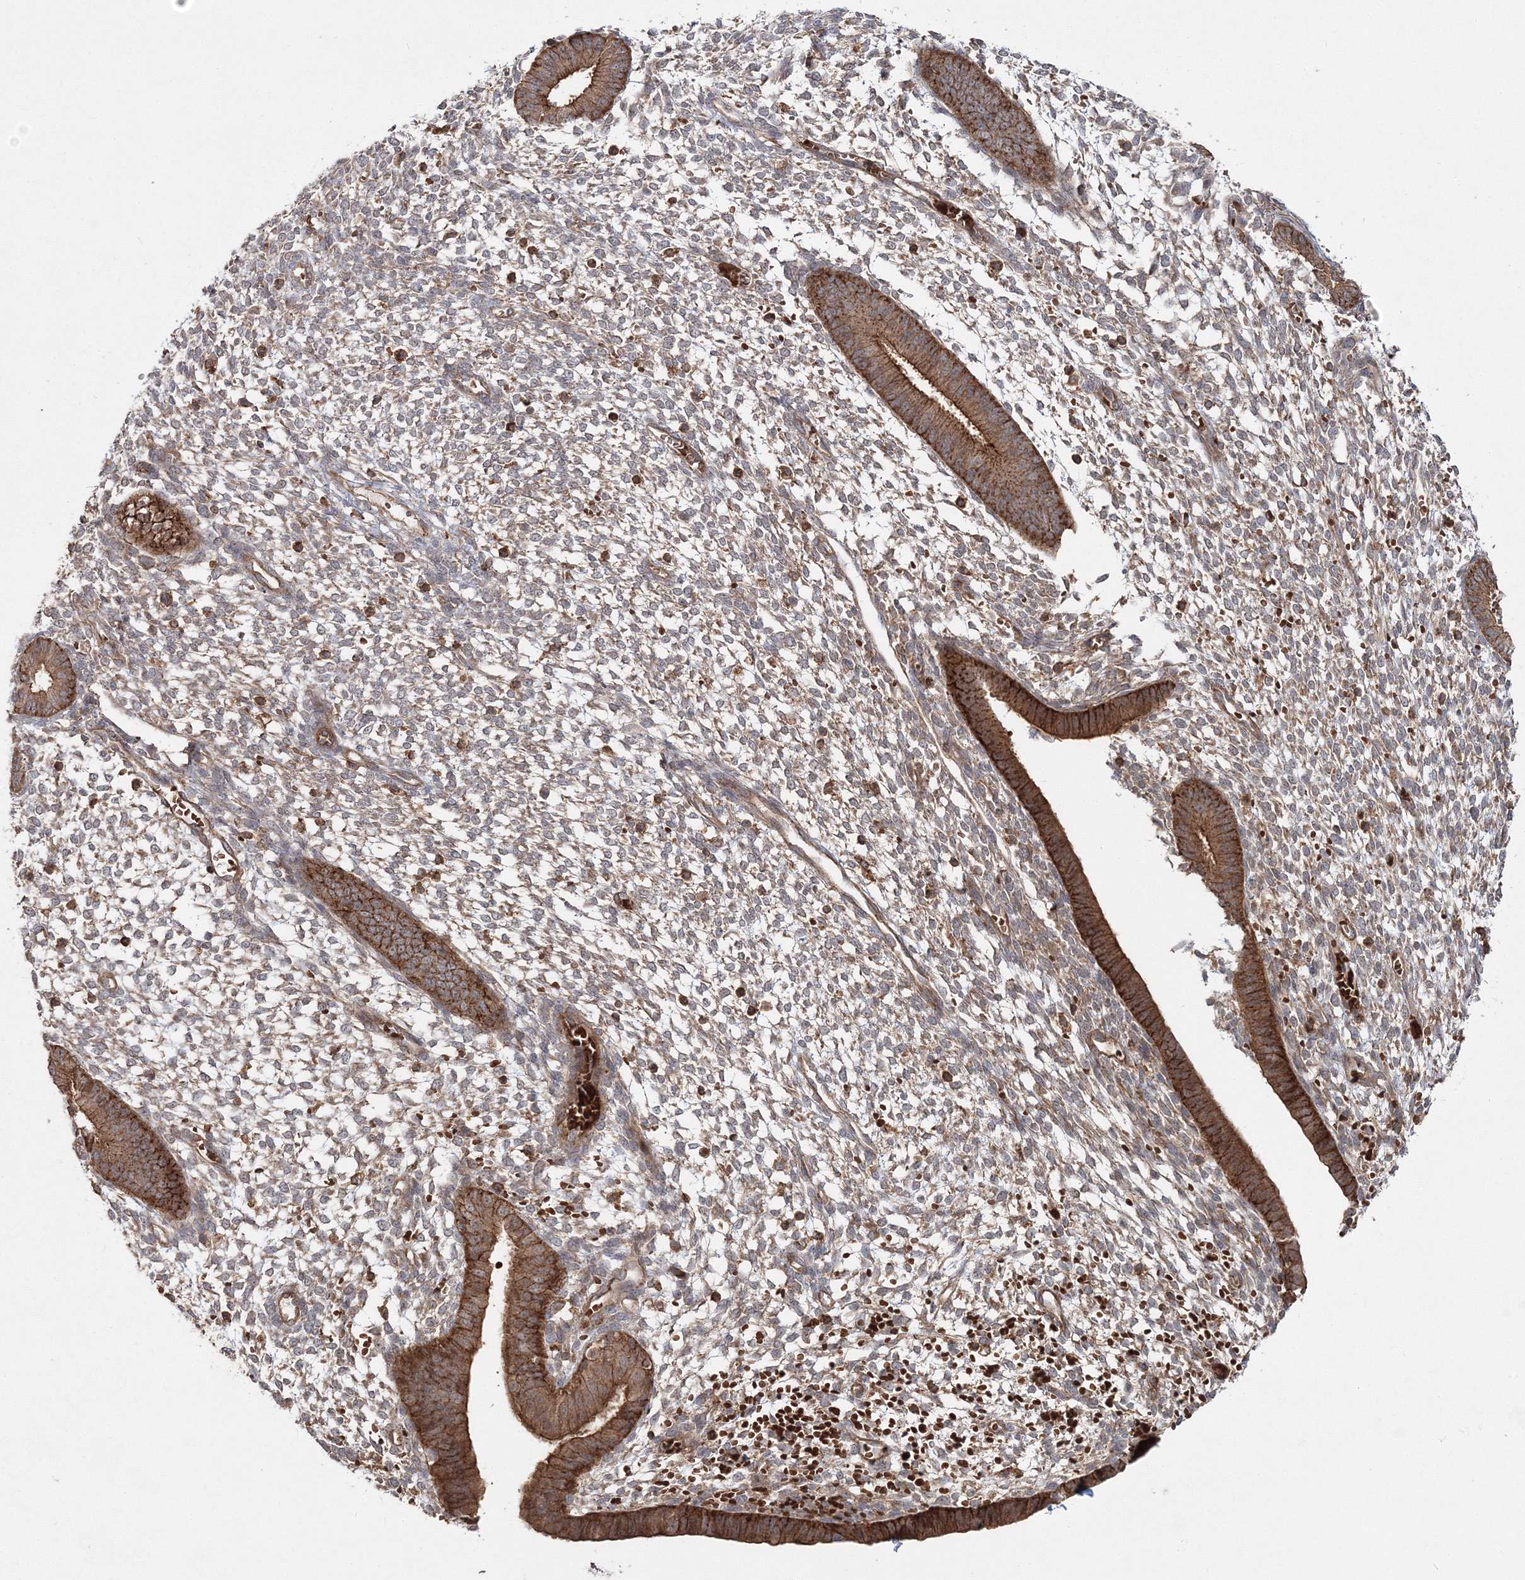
{"staining": {"intensity": "weak", "quantity": "25%-75%", "location": "cytoplasmic/membranous"}, "tissue": "endometrium", "cell_type": "Cells in endometrial stroma", "image_type": "normal", "snomed": [{"axis": "morphology", "description": "Normal tissue, NOS"}, {"axis": "topography", "description": "Endometrium"}], "caption": "Immunohistochemistry (IHC) (DAB (3,3'-diaminobenzidine)) staining of normal endometrium displays weak cytoplasmic/membranous protein positivity in about 25%-75% of cells in endometrial stroma. Immunohistochemistry stains the protein in brown and the nuclei are stained blue.", "gene": "PCBD2", "patient": {"sex": "female", "age": 46}}